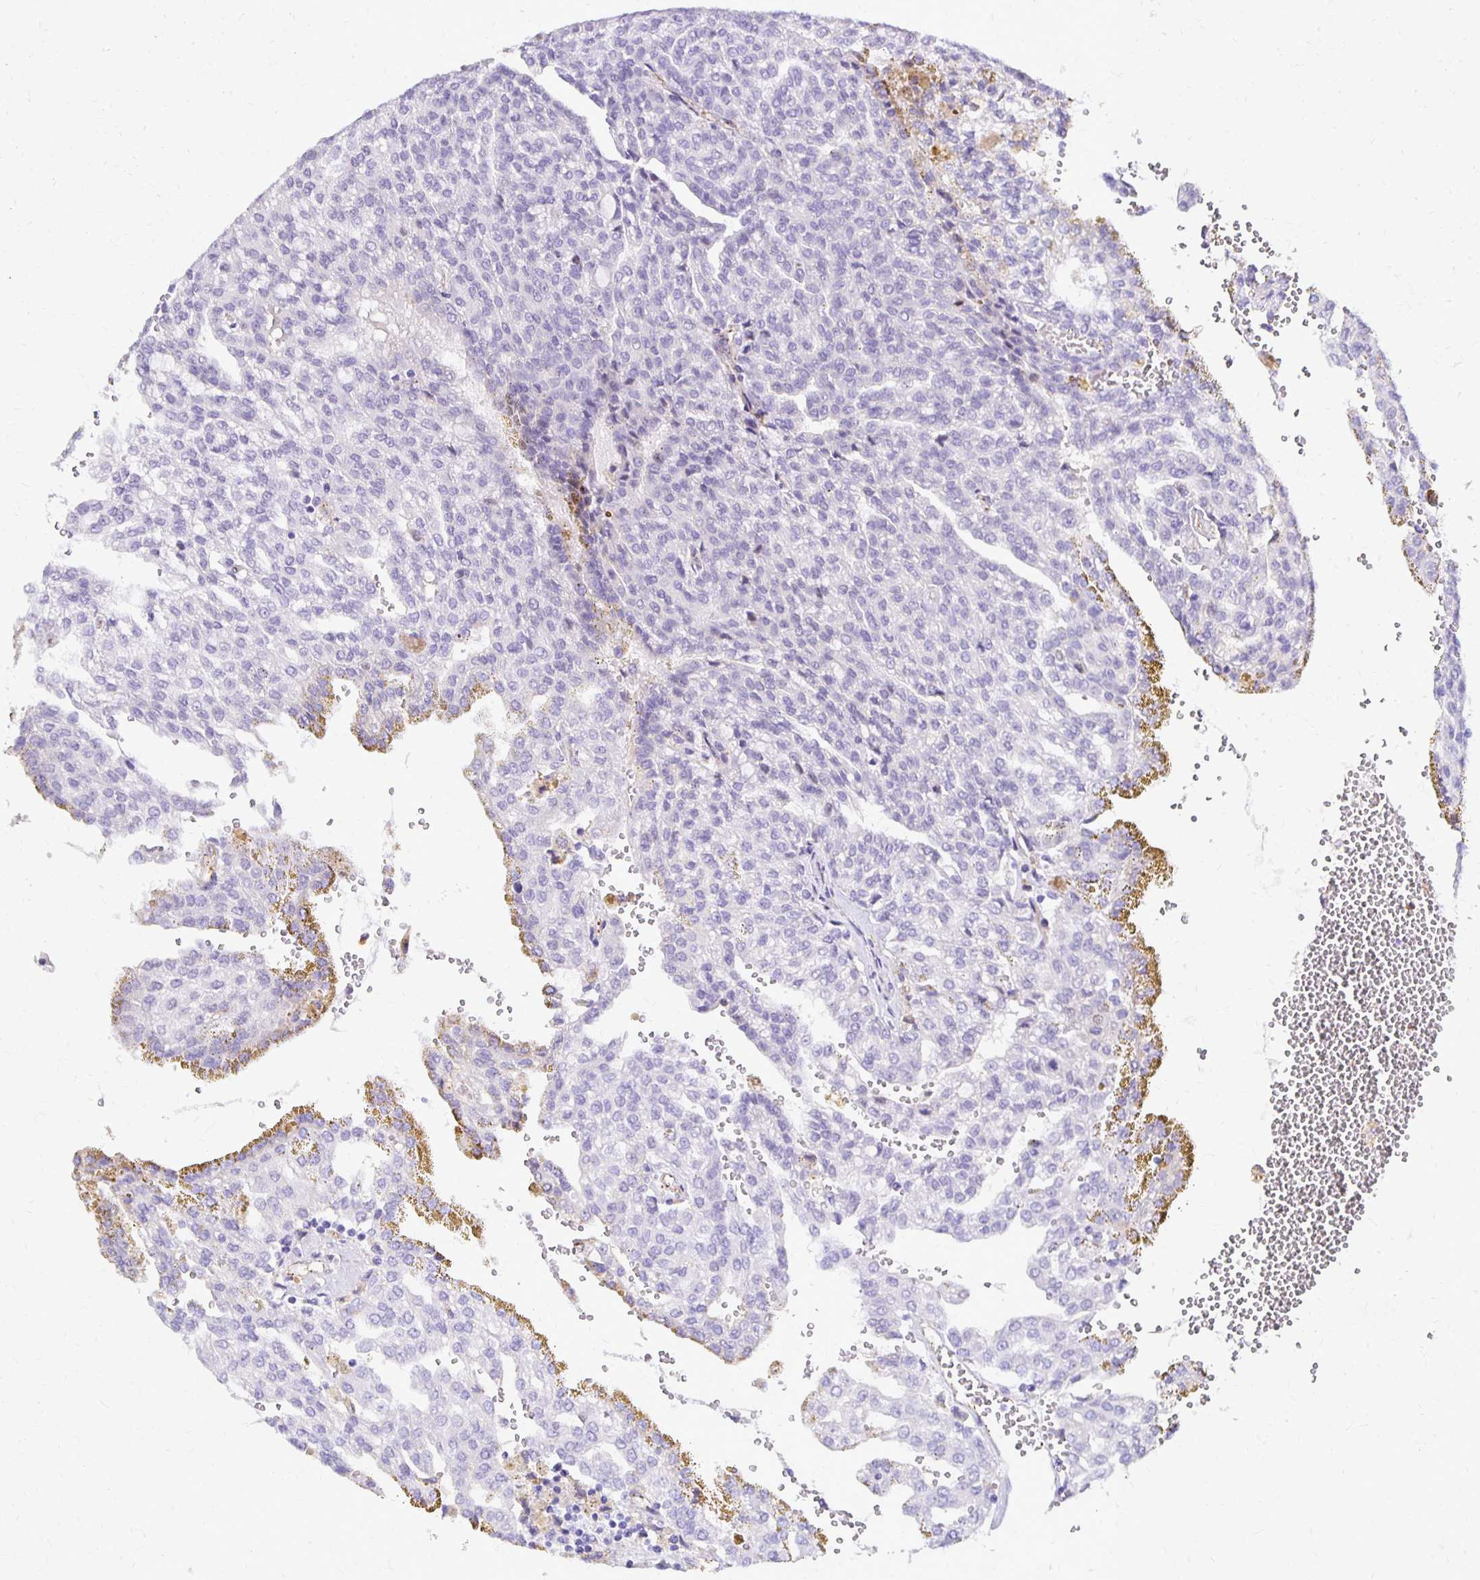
{"staining": {"intensity": "moderate", "quantity": "<25%", "location": "cytoplasmic/membranous"}, "tissue": "renal cancer", "cell_type": "Tumor cells", "image_type": "cancer", "snomed": [{"axis": "morphology", "description": "Adenocarcinoma, NOS"}, {"axis": "topography", "description": "Kidney"}], "caption": "This is a micrograph of immunohistochemistry staining of adenocarcinoma (renal), which shows moderate staining in the cytoplasmic/membranous of tumor cells.", "gene": "TTYH1", "patient": {"sex": "male", "age": 63}}